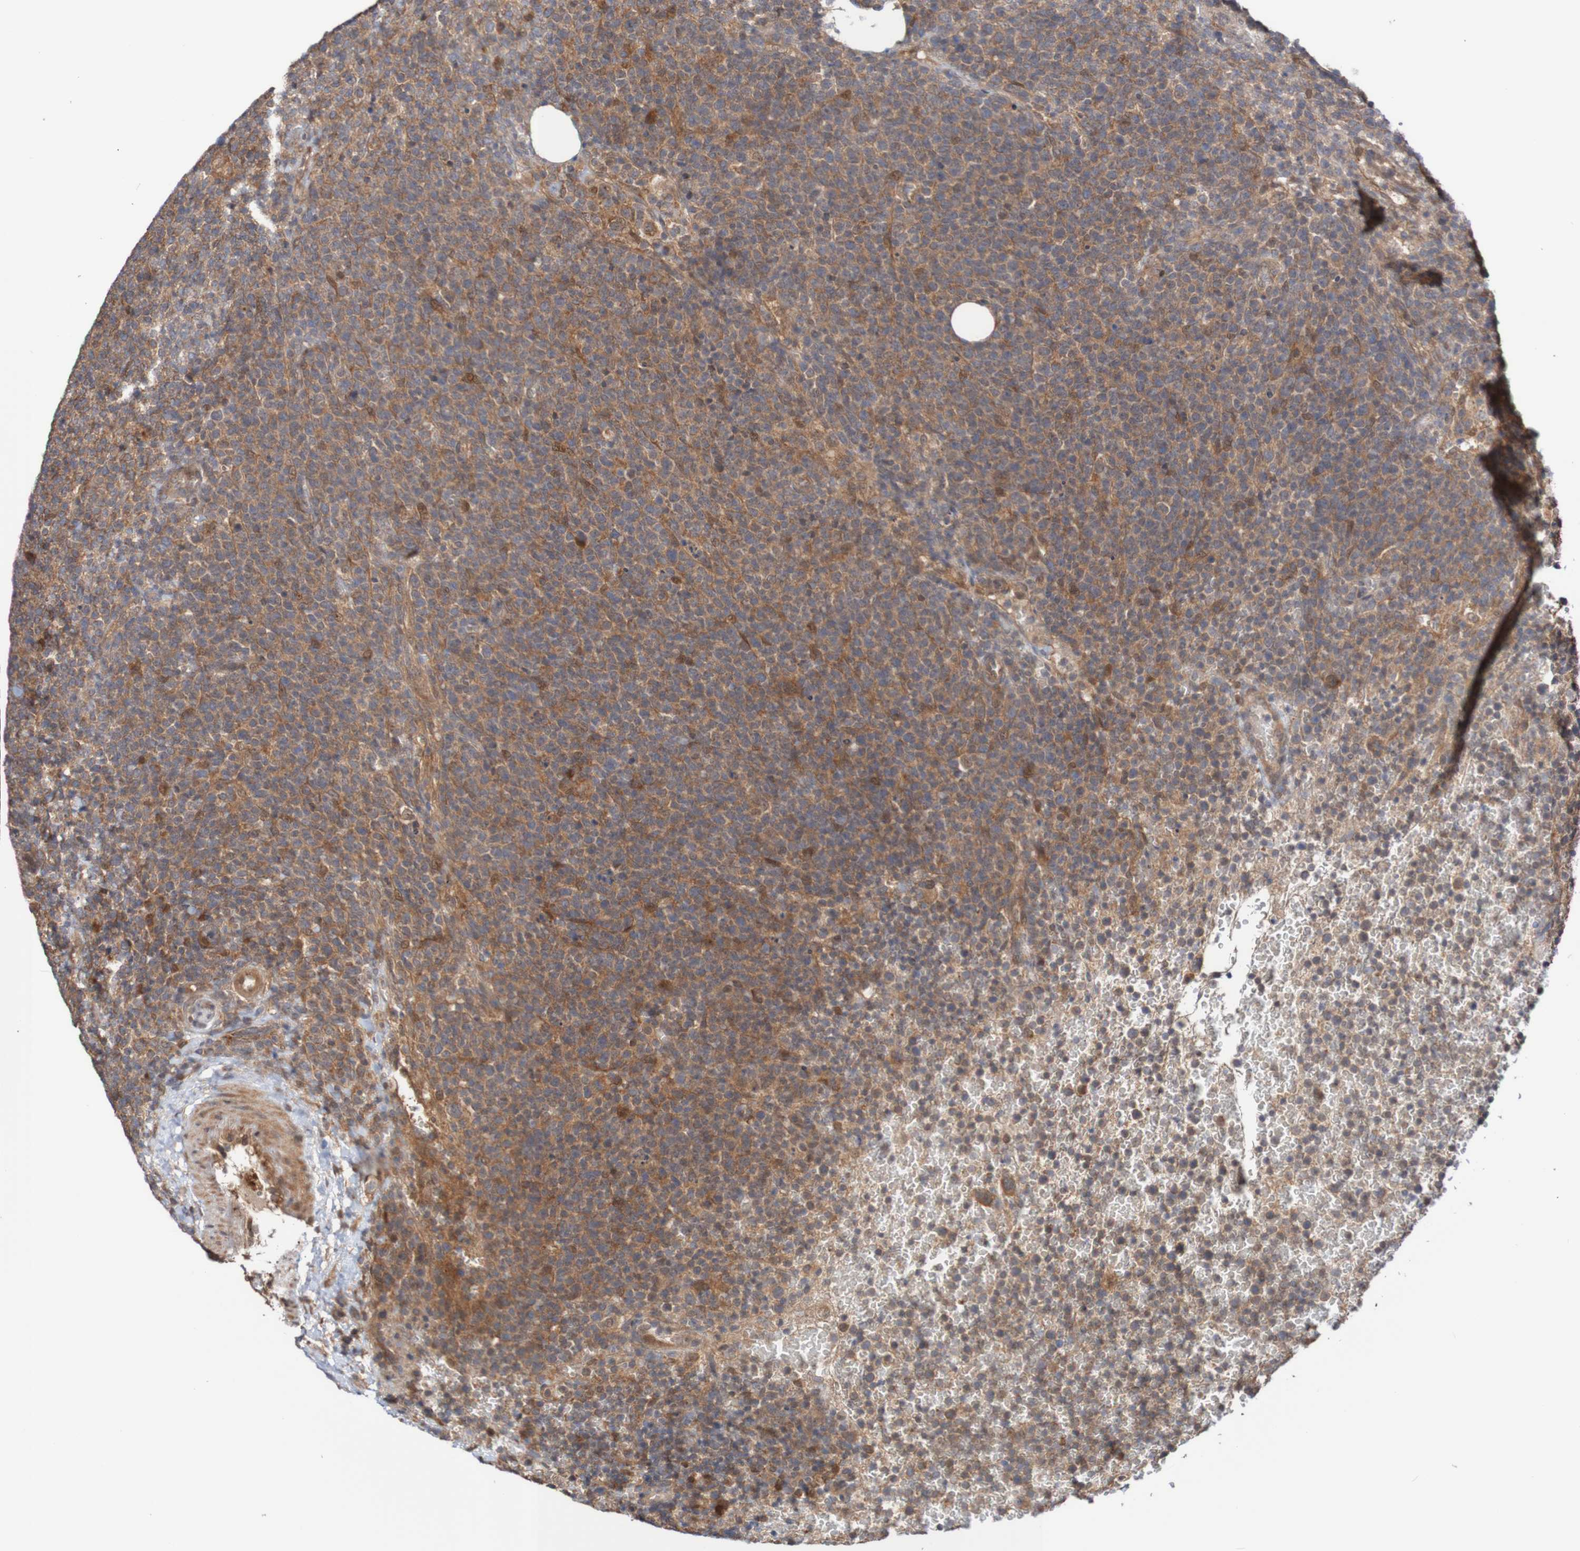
{"staining": {"intensity": "moderate", "quantity": "25%-75%", "location": "cytoplasmic/membranous"}, "tissue": "lymphoma", "cell_type": "Tumor cells", "image_type": "cancer", "snomed": [{"axis": "morphology", "description": "Malignant lymphoma, non-Hodgkin's type, High grade"}, {"axis": "topography", "description": "Lymph node"}], "caption": "This image demonstrates IHC staining of lymphoma, with medium moderate cytoplasmic/membranous expression in approximately 25%-75% of tumor cells.", "gene": "PHPT1", "patient": {"sex": "male", "age": 61}}